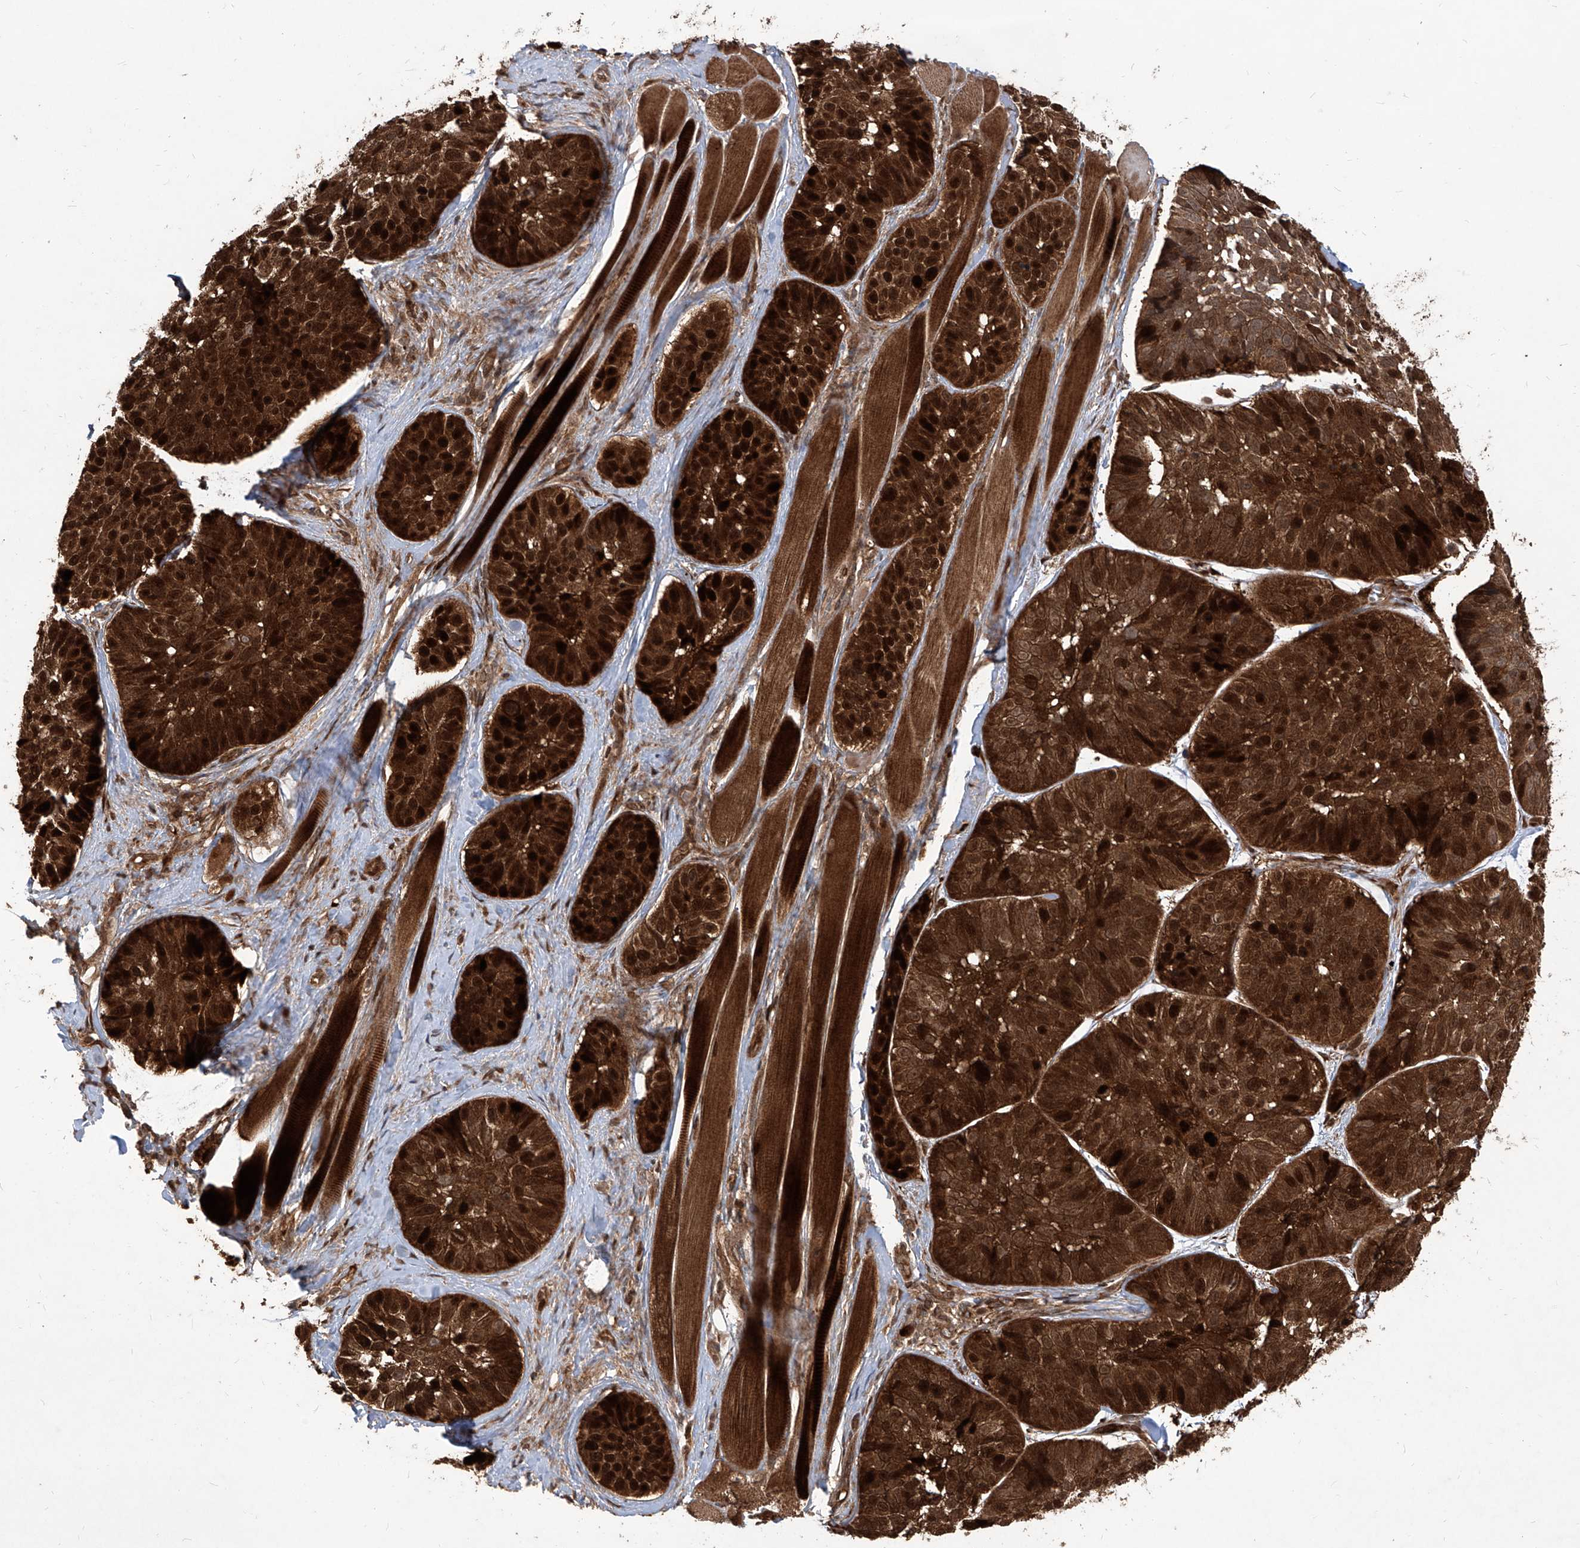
{"staining": {"intensity": "strong", "quantity": ">75%", "location": "cytoplasmic/membranous,nuclear"}, "tissue": "skin cancer", "cell_type": "Tumor cells", "image_type": "cancer", "snomed": [{"axis": "morphology", "description": "Basal cell carcinoma"}, {"axis": "topography", "description": "Skin"}], "caption": "Skin cancer stained with DAB (3,3'-diaminobenzidine) immunohistochemistry displays high levels of strong cytoplasmic/membranous and nuclear staining in about >75% of tumor cells.", "gene": "MAGED2", "patient": {"sex": "male", "age": 62}}